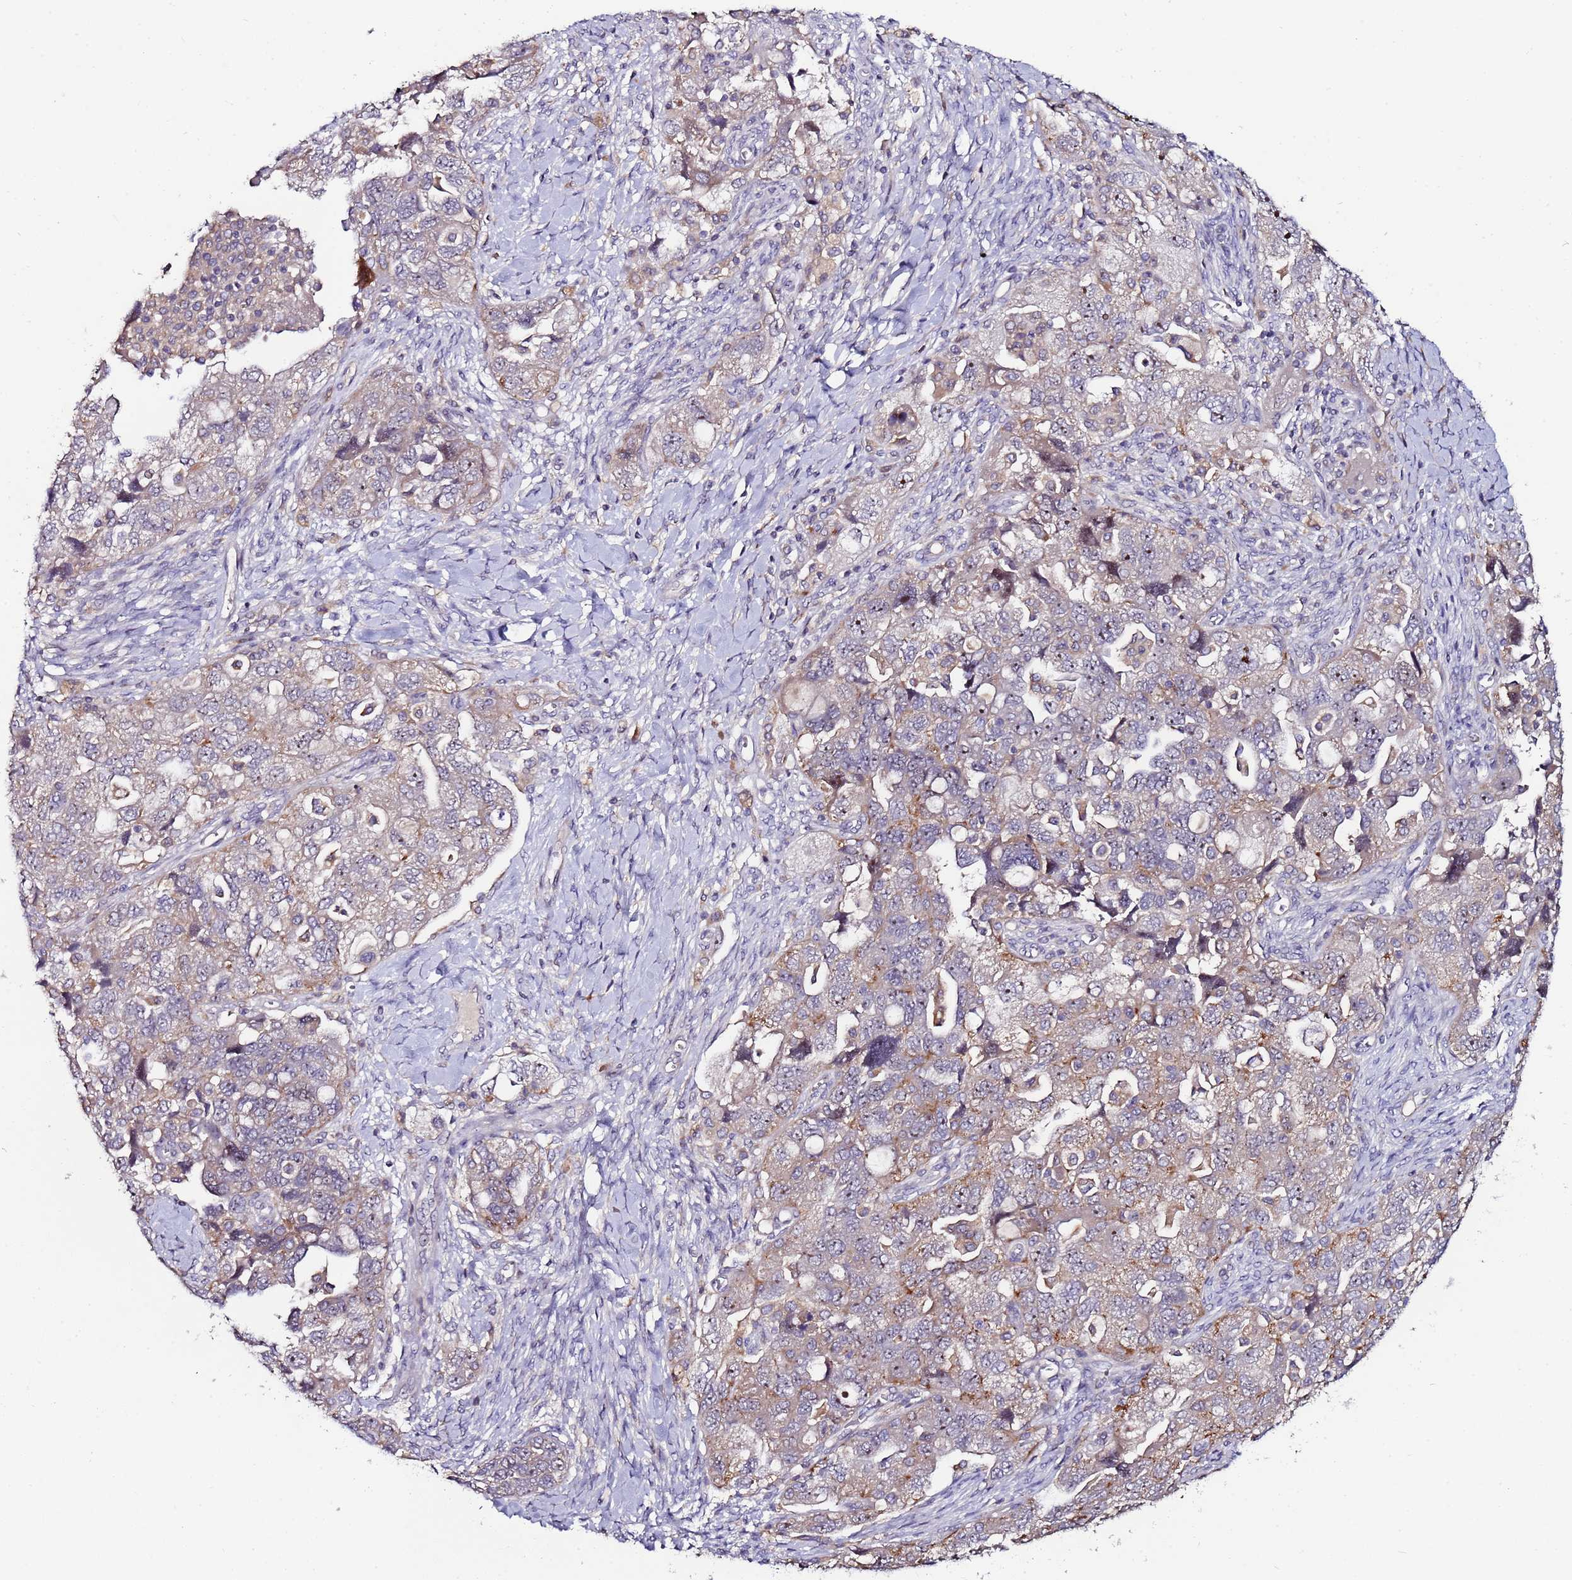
{"staining": {"intensity": "weak", "quantity": "<25%", "location": "cytoplasmic/membranous,nuclear"}, "tissue": "ovarian cancer", "cell_type": "Tumor cells", "image_type": "cancer", "snomed": [{"axis": "morphology", "description": "Carcinoma, NOS"}, {"axis": "morphology", "description": "Cystadenocarcinoma, serous, NOS"}, {"axis": "topography", "description": "Ovary"}], "caption": "DAB immunohistochemical staining of ovarian carcinoma shows no significant expression in tumor cells.", "gene": "KRI1", "patient": {"sex": "female", "age": 69}}